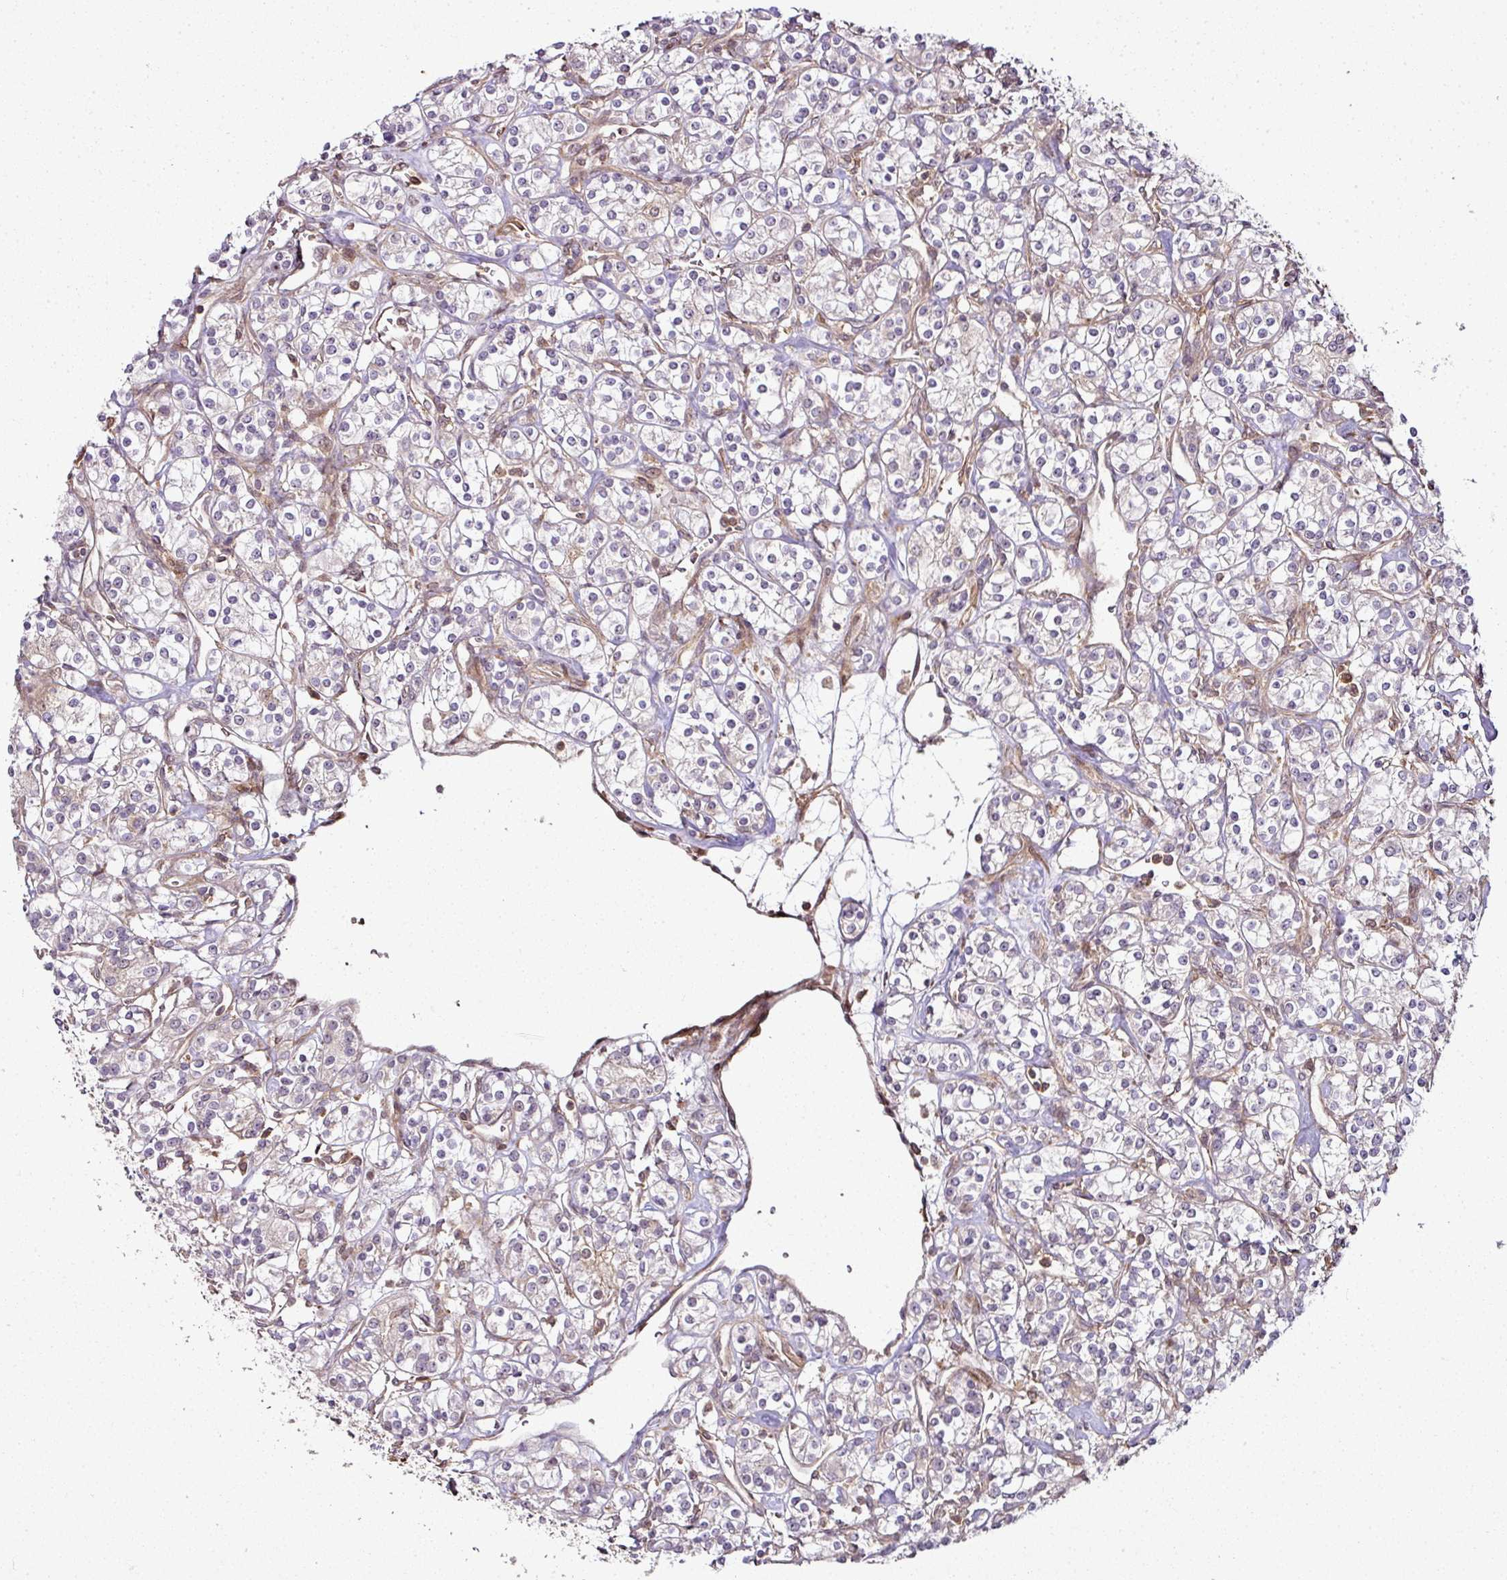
{"staining": {"intensity": "weak", "quantity": "<25%", "location": "cytoplasmic/membranous"}, "tissue": "renal cancer", "cell_type": "Tumor cells", "image_type": "cancer", "snomed": [{"axis": "morphology", "description": "Adenocarcinoma, NOS"}, {"axis": "topography", "description": "Kidney"}], "caption": "Human renal cancer (adenocarcinoma) stained for a protein using IHC exhibits no expression in tumor cells.", "gene": "ATAT1", "patient": {"sex": "male", "age": 77}}